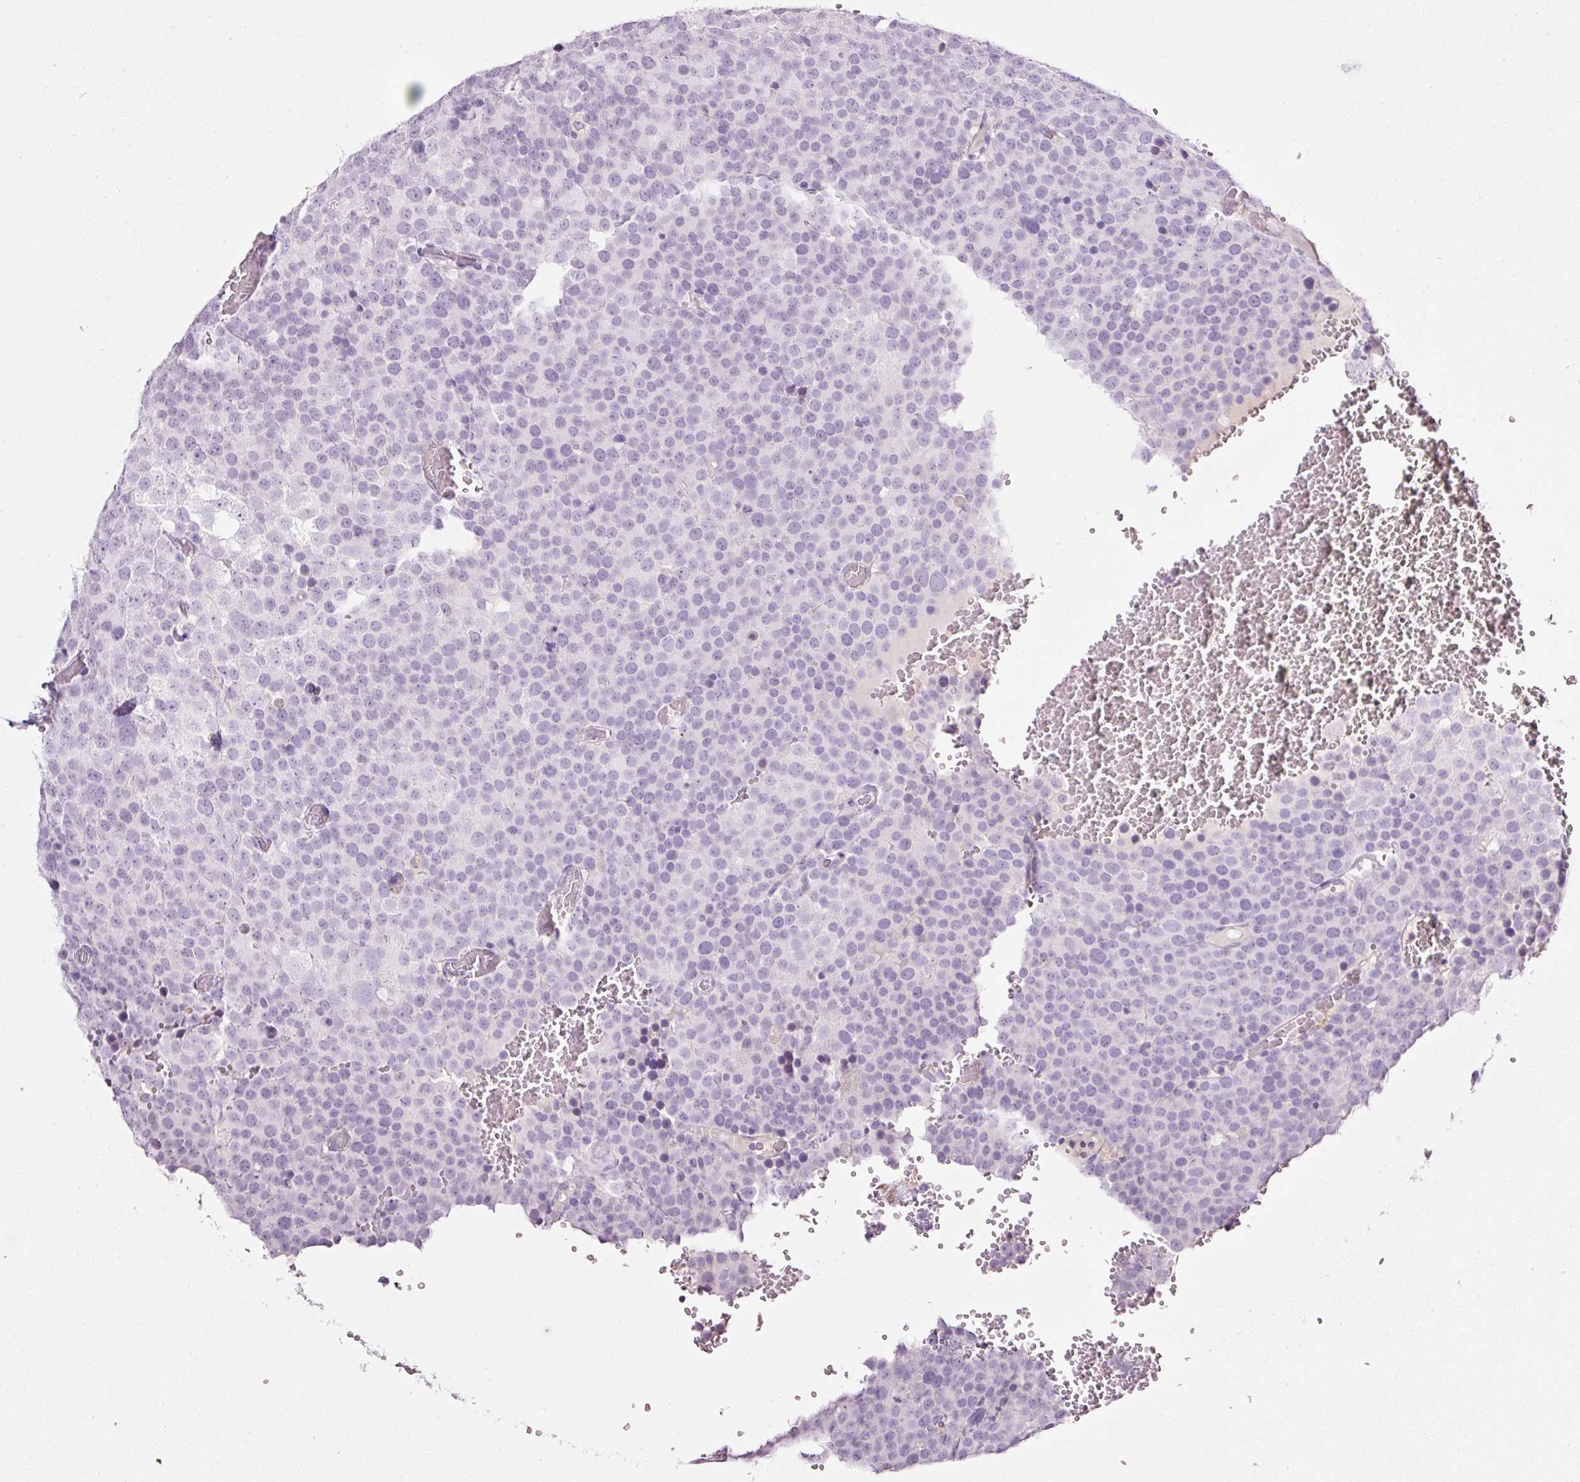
{"staining": {"intensity": "negative", "quantity": "none", "location": "none"}, "tissue": "testis cancer", "cell_type": "Tumor cells", "image_type": "cancer", "snomed": [{"axis": "morphology", "description": "Seminoma, NOS"}, {"axis": "topography", "description": "Testis"}], "caption": "IHC photomicrograph of human testis seminoma stained for a protein (brown), which demonstrates no expression in tumor cells.", "gene": "CYB561A3", "patient": {"sex": "male", "age": 71}}